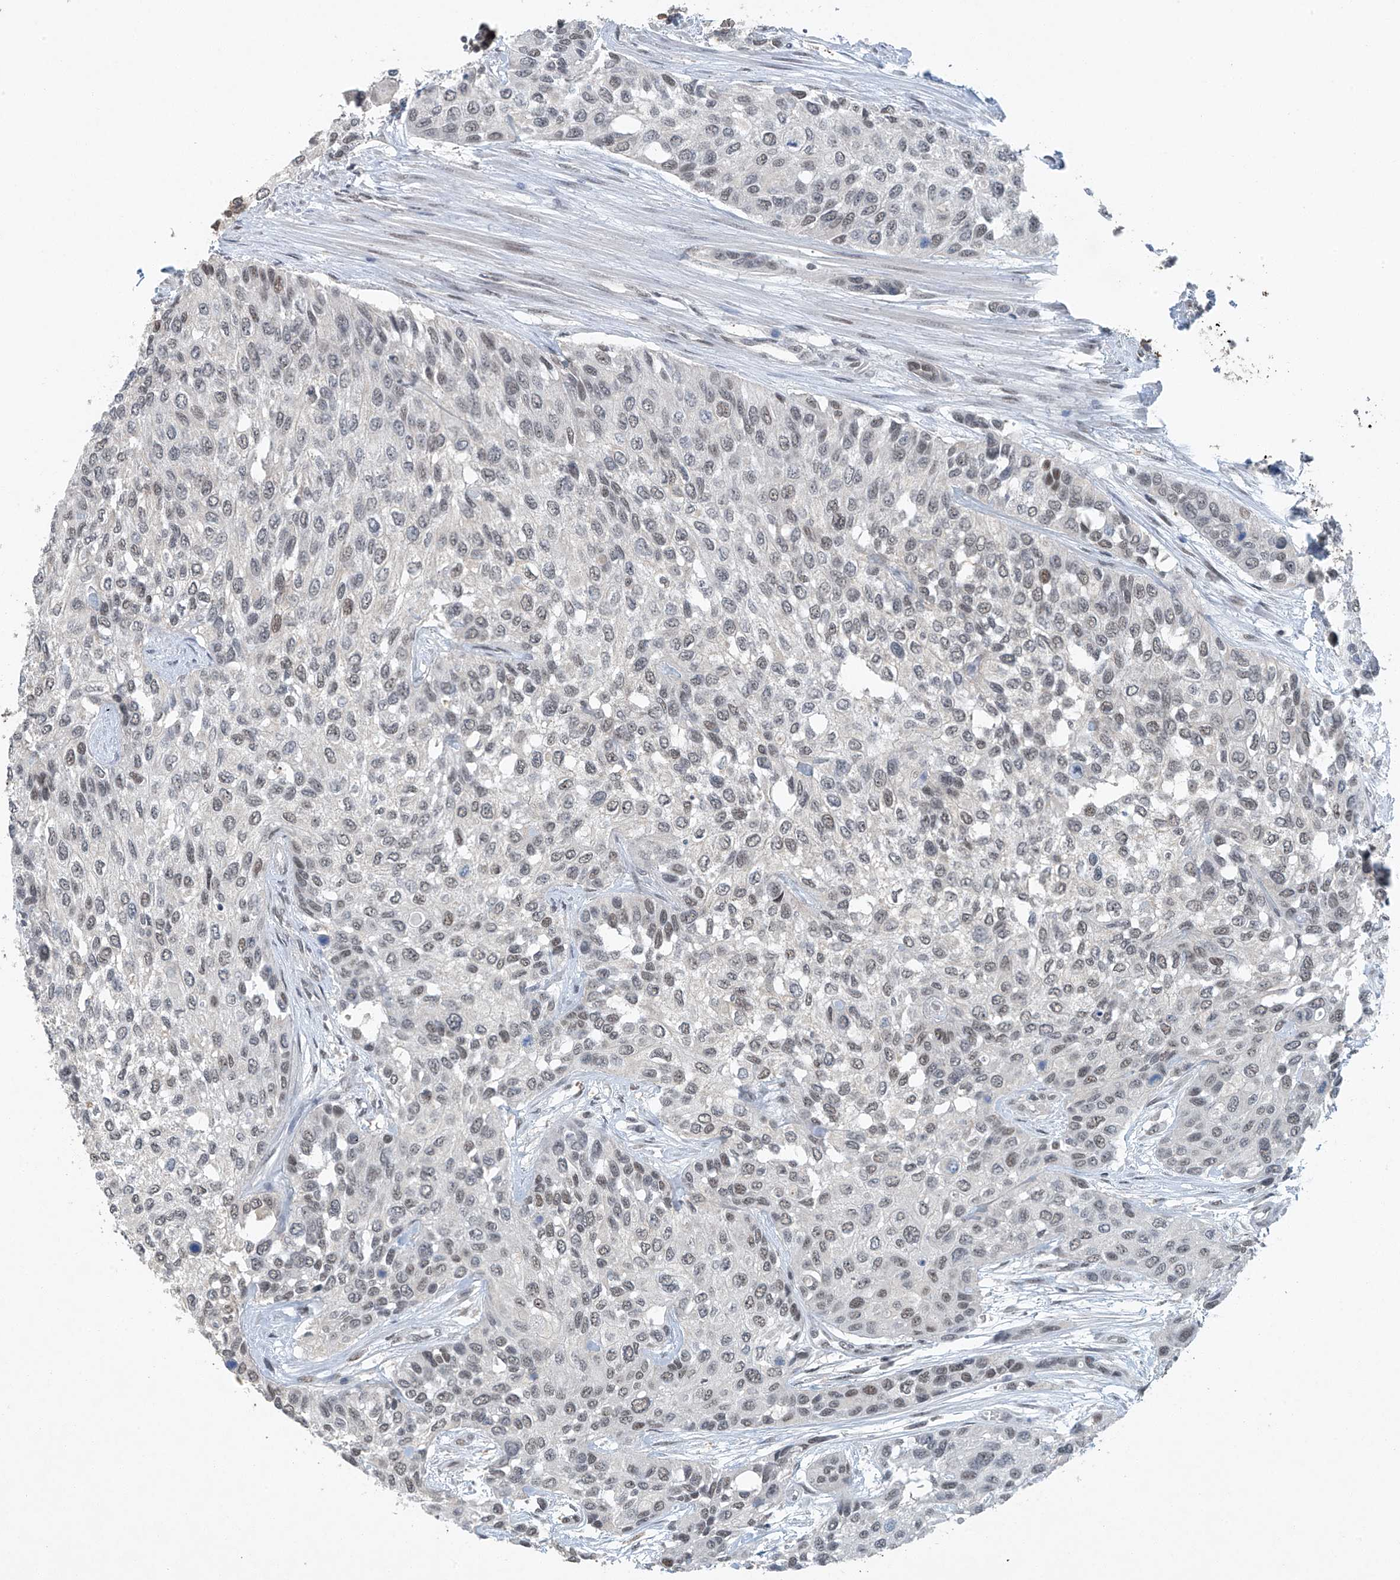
{"staining": {"intensity": "weak", "quantity": "<25%", "location": "nuclear"}, "tissue": "urothelial cancer", "cell_type": "Tumor cells", "image_type": "cancer", "snomed": [{"axis": "morphology", "description": "Normal tissue, NOS"}, {"axis": "morphology", "description": "Urothelial carcinoma, High grade"}, {"axis": "topography", "description": "Vascular tissue"}, {"axis": "topography", "description": "Urinary bladder"}], "caption": "Histopathology image shows no protein positivity in tumor cells of urothelial cancer tissue. (DAB (3,3'-diaminobenzidine) immunohistochemistry with hematoxylin counter stain).", "gene": "TAF8", "patient": {"sex": "female", "age": 56}}